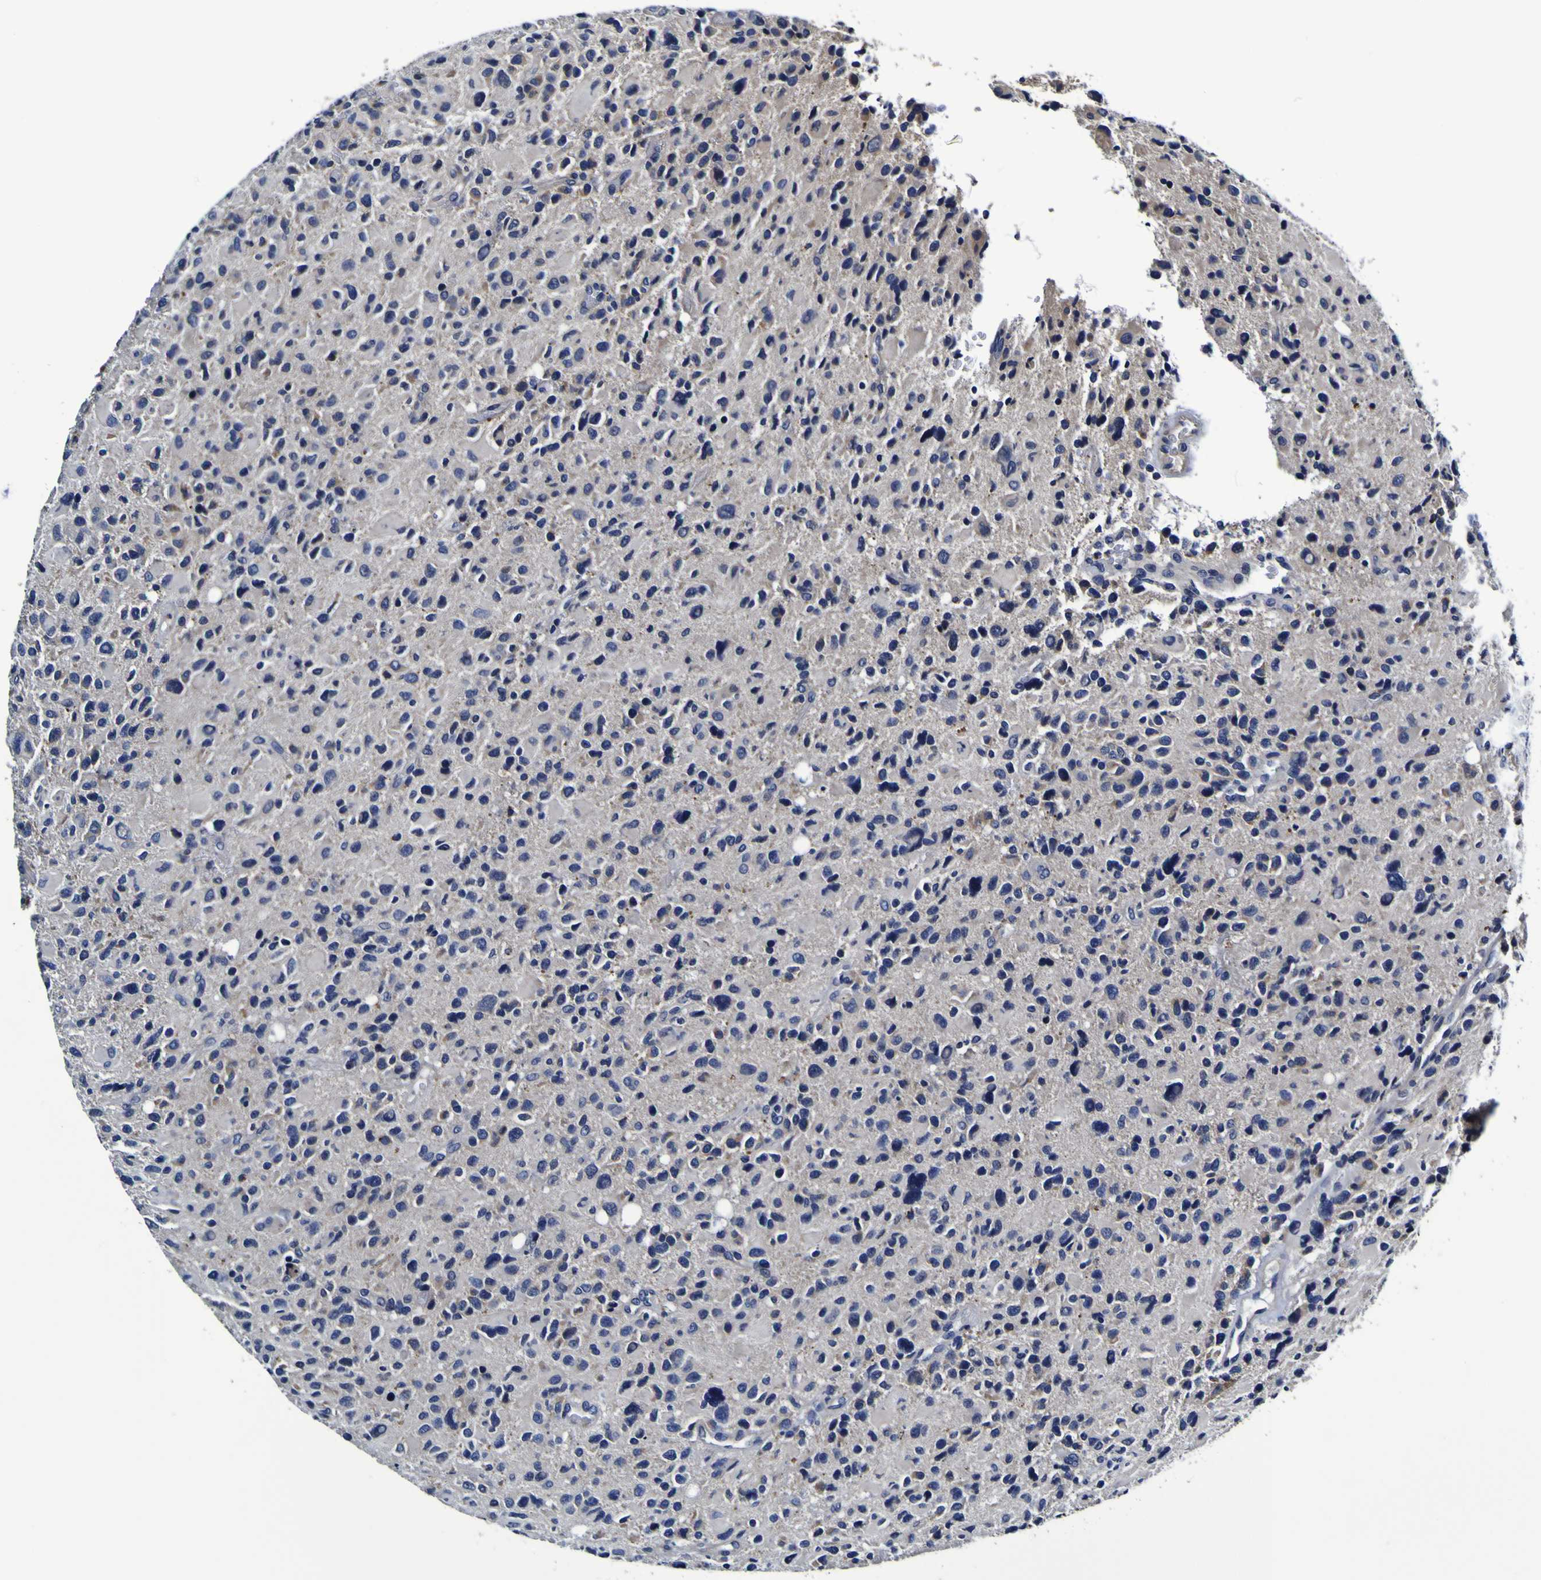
{"staining": {"intensity": "negative", "quantity": "none", "location": "none"}, "tissue": "glioma", "cell_type": "Tumor cells", "image_type": "cancer", "snomed": [{"axis": "morphology", "description": "Glioma, malignant, High grade"}, {"axis": "topography", "description": "Brain"}], "caption": "Image shows no significant protein positivity in tumor cells of high-grade glioma (malignant).", "gene": "PANK4", "patient": {"sex": "male", "age": 48}}